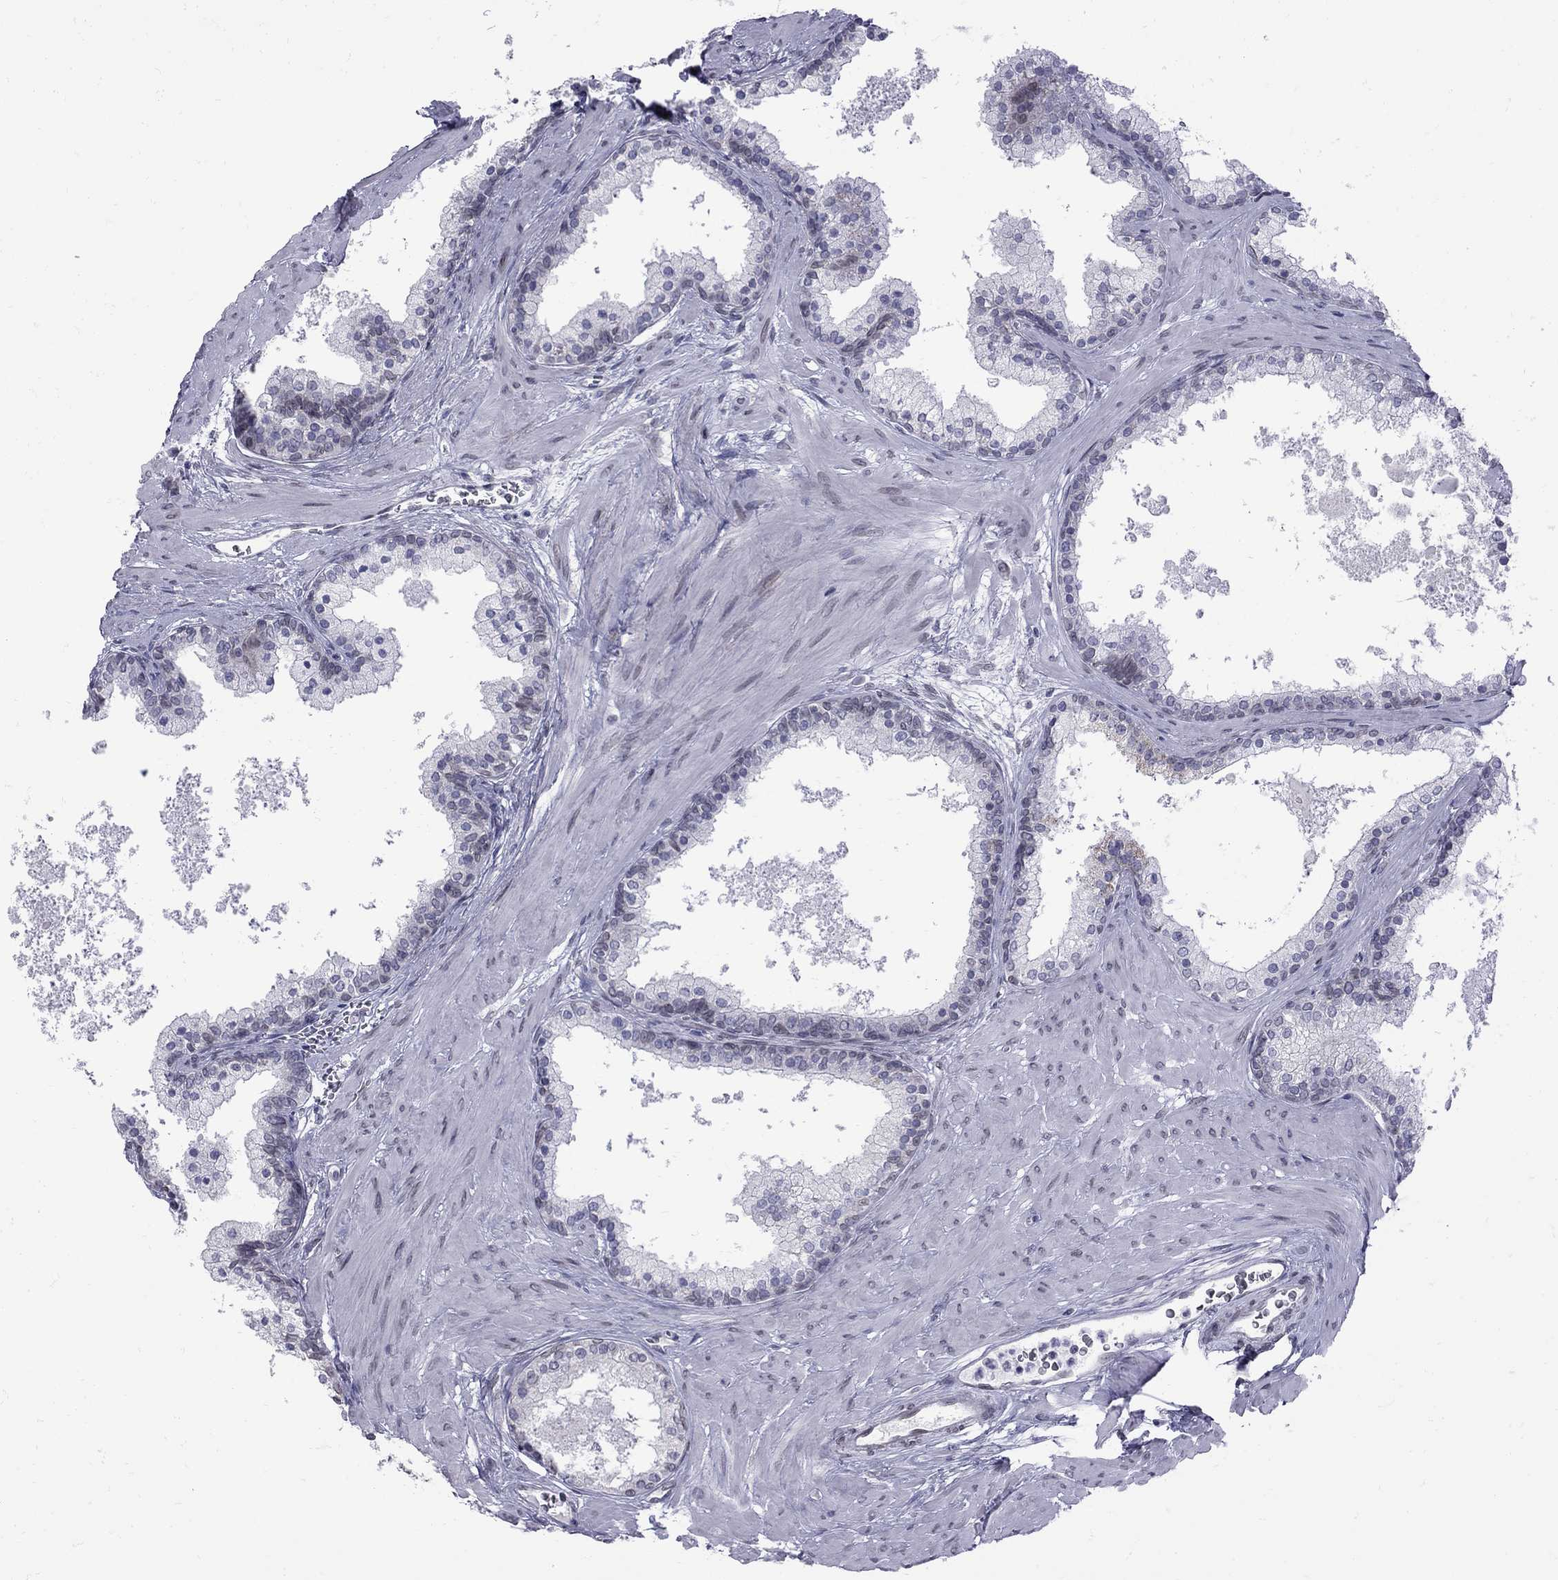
{"staining": {"intensity": "negative", "quantity": "none", "location": "none"}, "tissue": "prostate", "cell_type": "Glandular cells", "image_type": "normal", "snomed": [{"axis": "morphology", "description": "Normal tissue, NOS"}, {"axis": "topography", "description": "Prostate"}], "caption": "Prostate was stained to show a protein in brown. There is no significant expression in glandular cells.", "gene": "CLTCL1", "patient": {"sex": "male", "age": 61}}